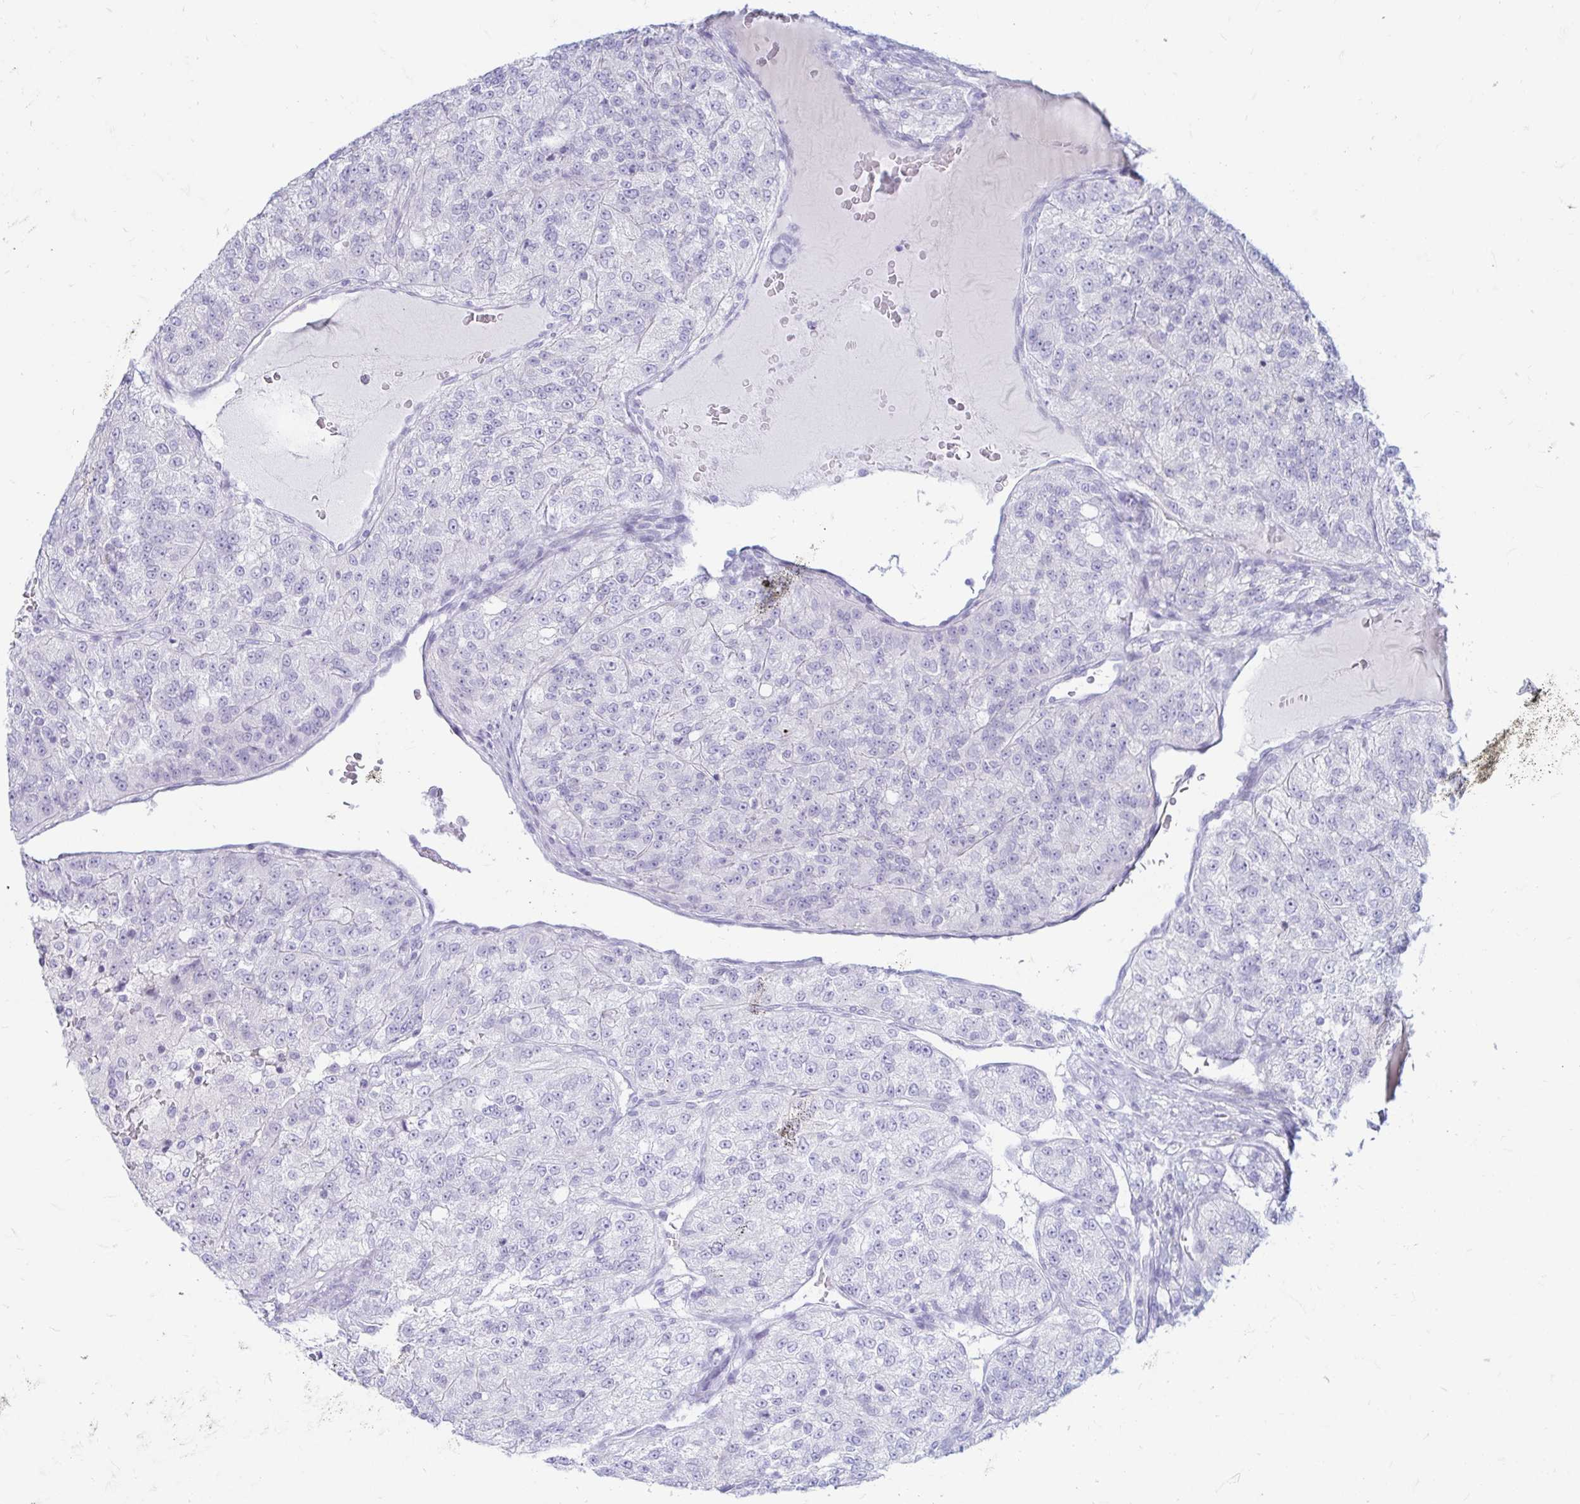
{"staining": {"intensity": "negative", "quantity": "none", "location": "none"}, "tissue": "renal cancer", "cell_type": "Tumor cells", "image_type": "cancer", "snomed": [{"axis": "morphology", "description": "Adenocarcinoma, NOS"}, {"axis": "topography", "description": "Kidney"}], "caption": "High magnification brightfield microscopy of adenocarcinoma (renal) stained with DAB (3,3'-diaminobenzidine) (brown) and counterstained with hematoxylin (blue): tumor cells show no significant positivity.", "gene": "ERICH6", "patient": {"sex": "female", "age": 63}}